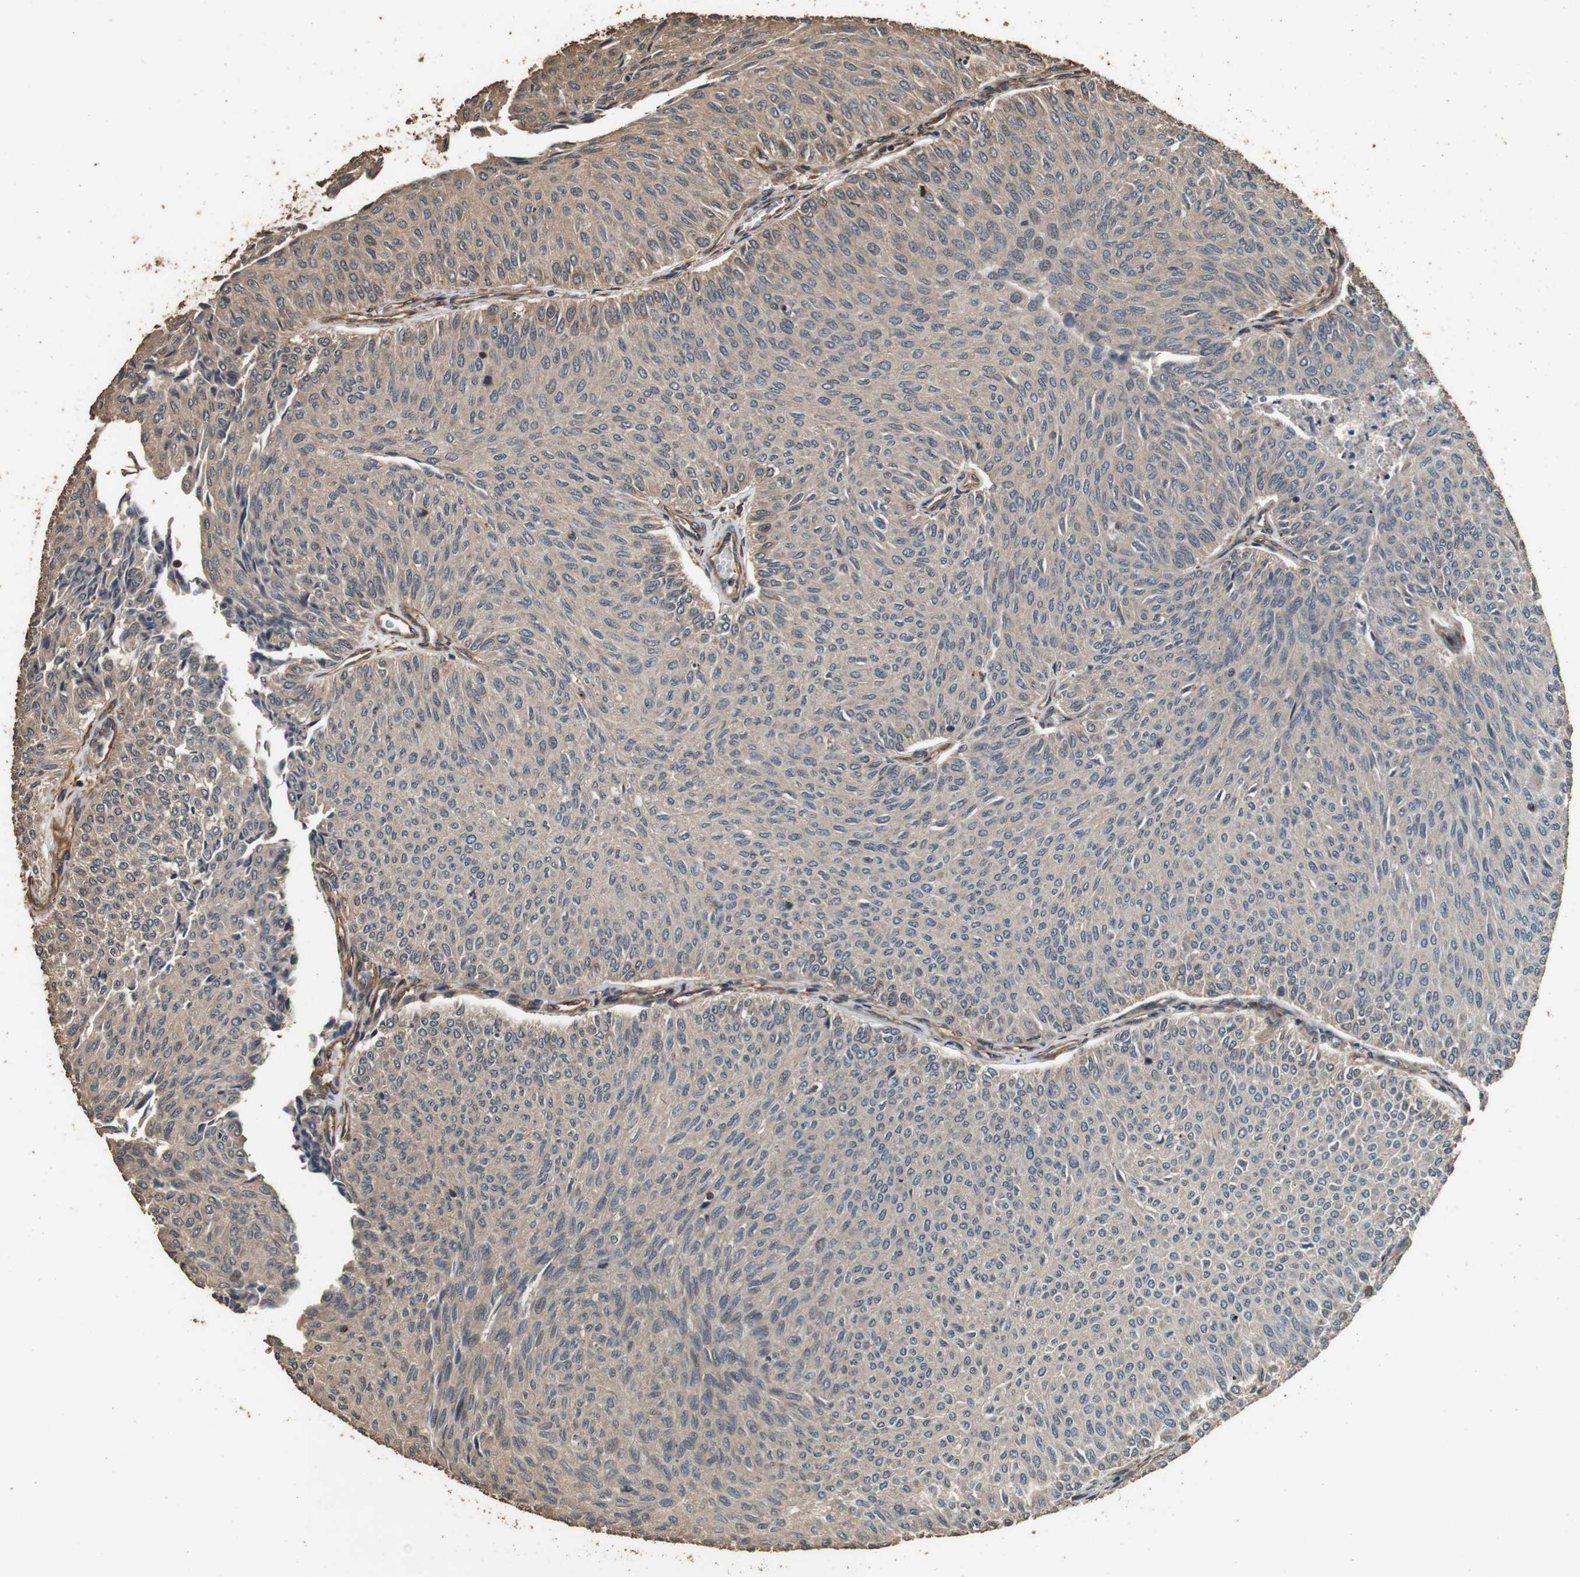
{"staining": {"intensity": "moderate", "quantity": ">75%", "location": "cytoplasmic/membranous"}, "tissue": "urothelial cancer", "cell_type": "Tumor cells", "image_type": "cancer", "snomed": [{"axis": "morphology", "description": "Urothelial carcinoma, Low grade"}, {"axis": "topography", "description": "Urinary bladder"}], "caption": "Immunohistochemistry staining of urothelial cancer, which displays medium levels of moderate cytoplasmic/membranous positivity in approximately >75% of tumor cells indicating moderate cytoplasmic/membranous protein positivity. The staining was performed using DAB (brown) for protein detection and nuclei were counterstained in hematoxylin (blue).", "gene": "CNPY4", "patient": {"sex": "male", "age": 78}}